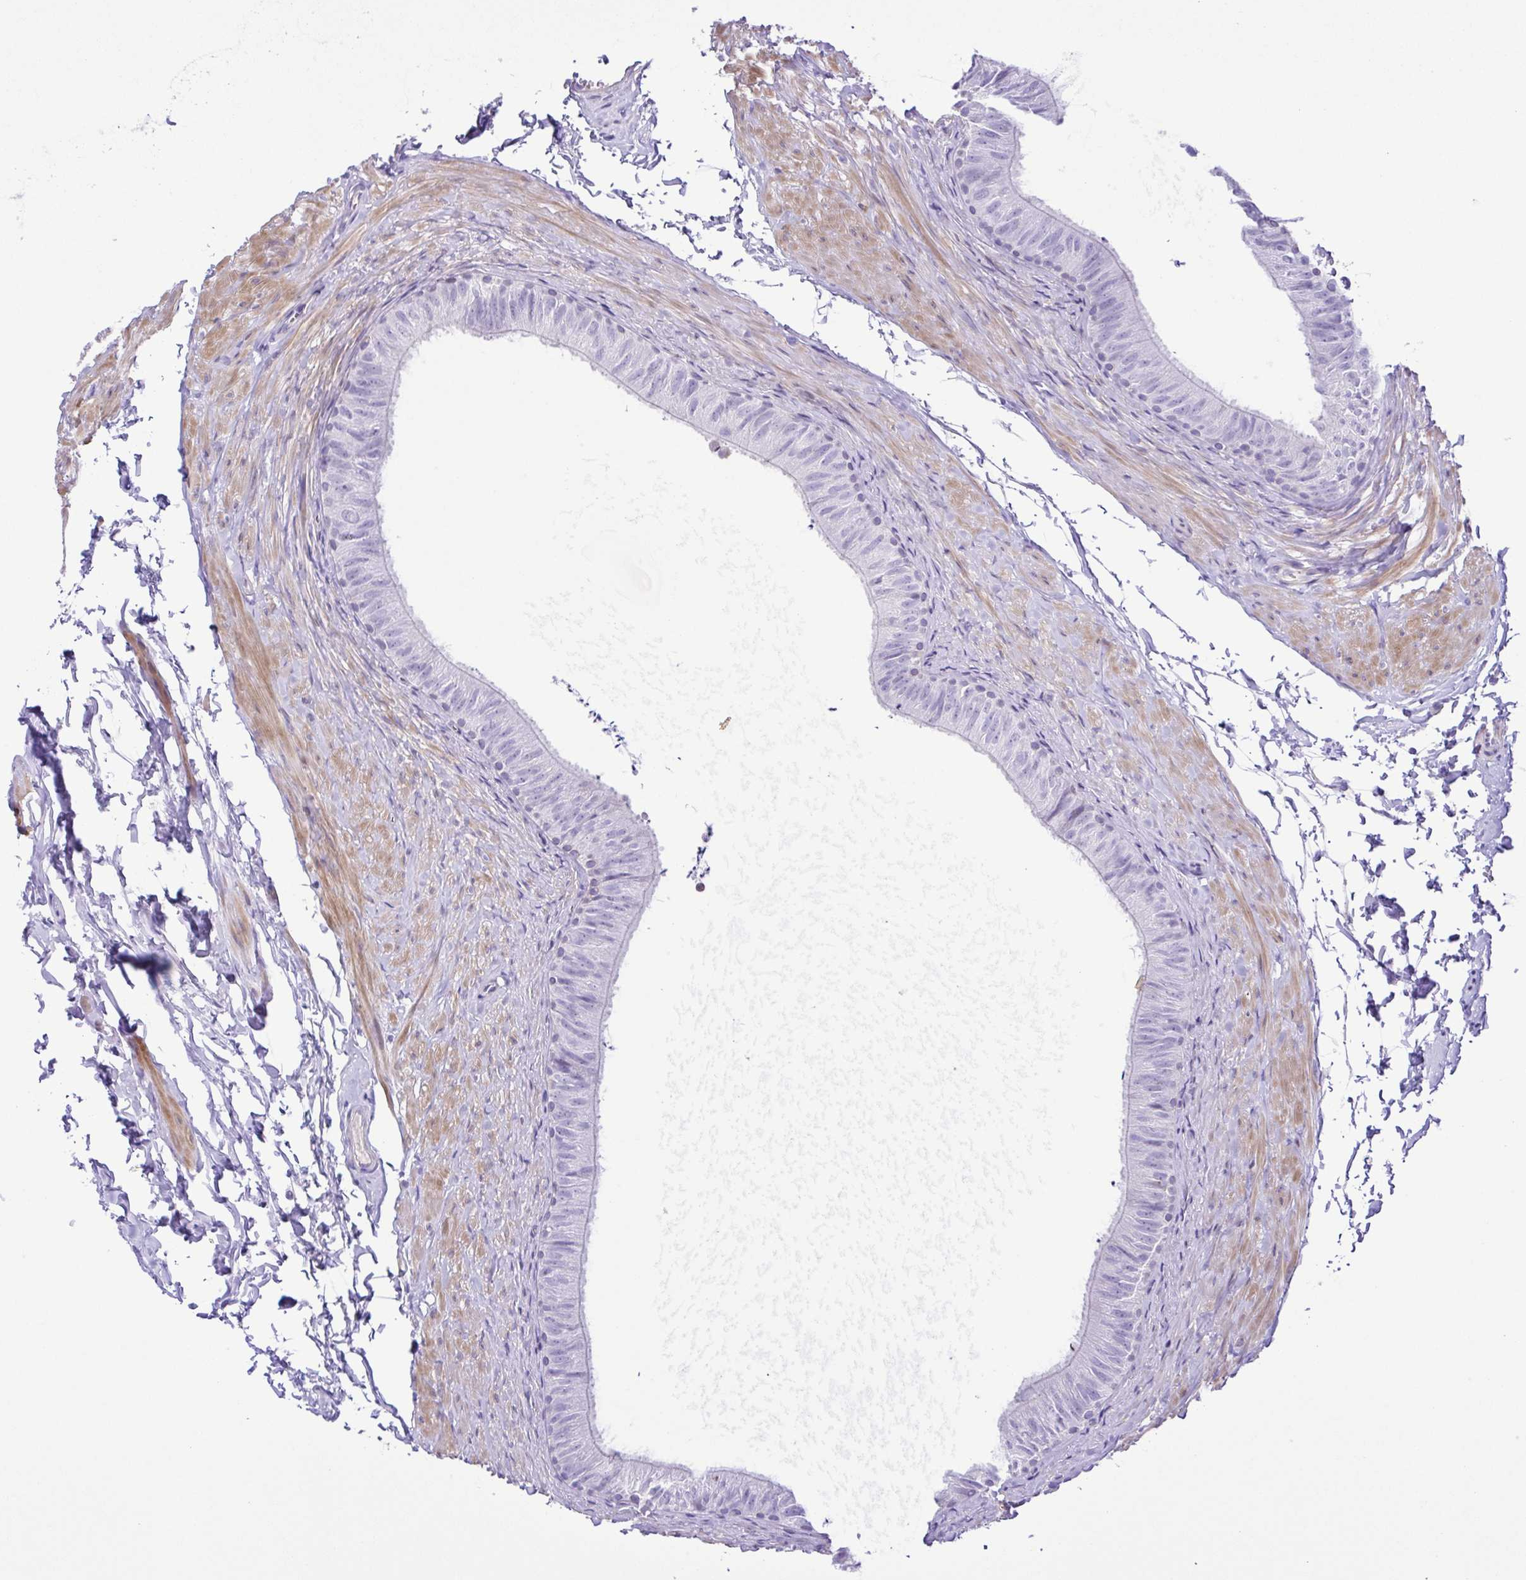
{"staining": {"intensity": "negative", "quantity": "none", "location": "none"}, "tissue": "epididymis", "cell_type": "Glandular cells", "image_type": "normal", "snomed": [{"axis": "morphology", "description": "Normal tissue, NOS"}, {"axis": "topography", "description": "Epididymis, spermatic cord, NOS"}, {"axis": "topography", "description": "Epididymis"}, {"axis": "topography", "description": "Peripheral nerve tissue"}], "caption": "This histopathology image is of unremarkable epididymis stained with immunohistochemistry (IHC) to label a protein in brown with the nuclei are counter-stained blue. There is no staining in glandular cells. The staining is performed using DAB brown chromogen with nuclei counter-stained in using hematoxylin.", "gene": "ISM2", "patient": {"sex": "male", "age": 29}}